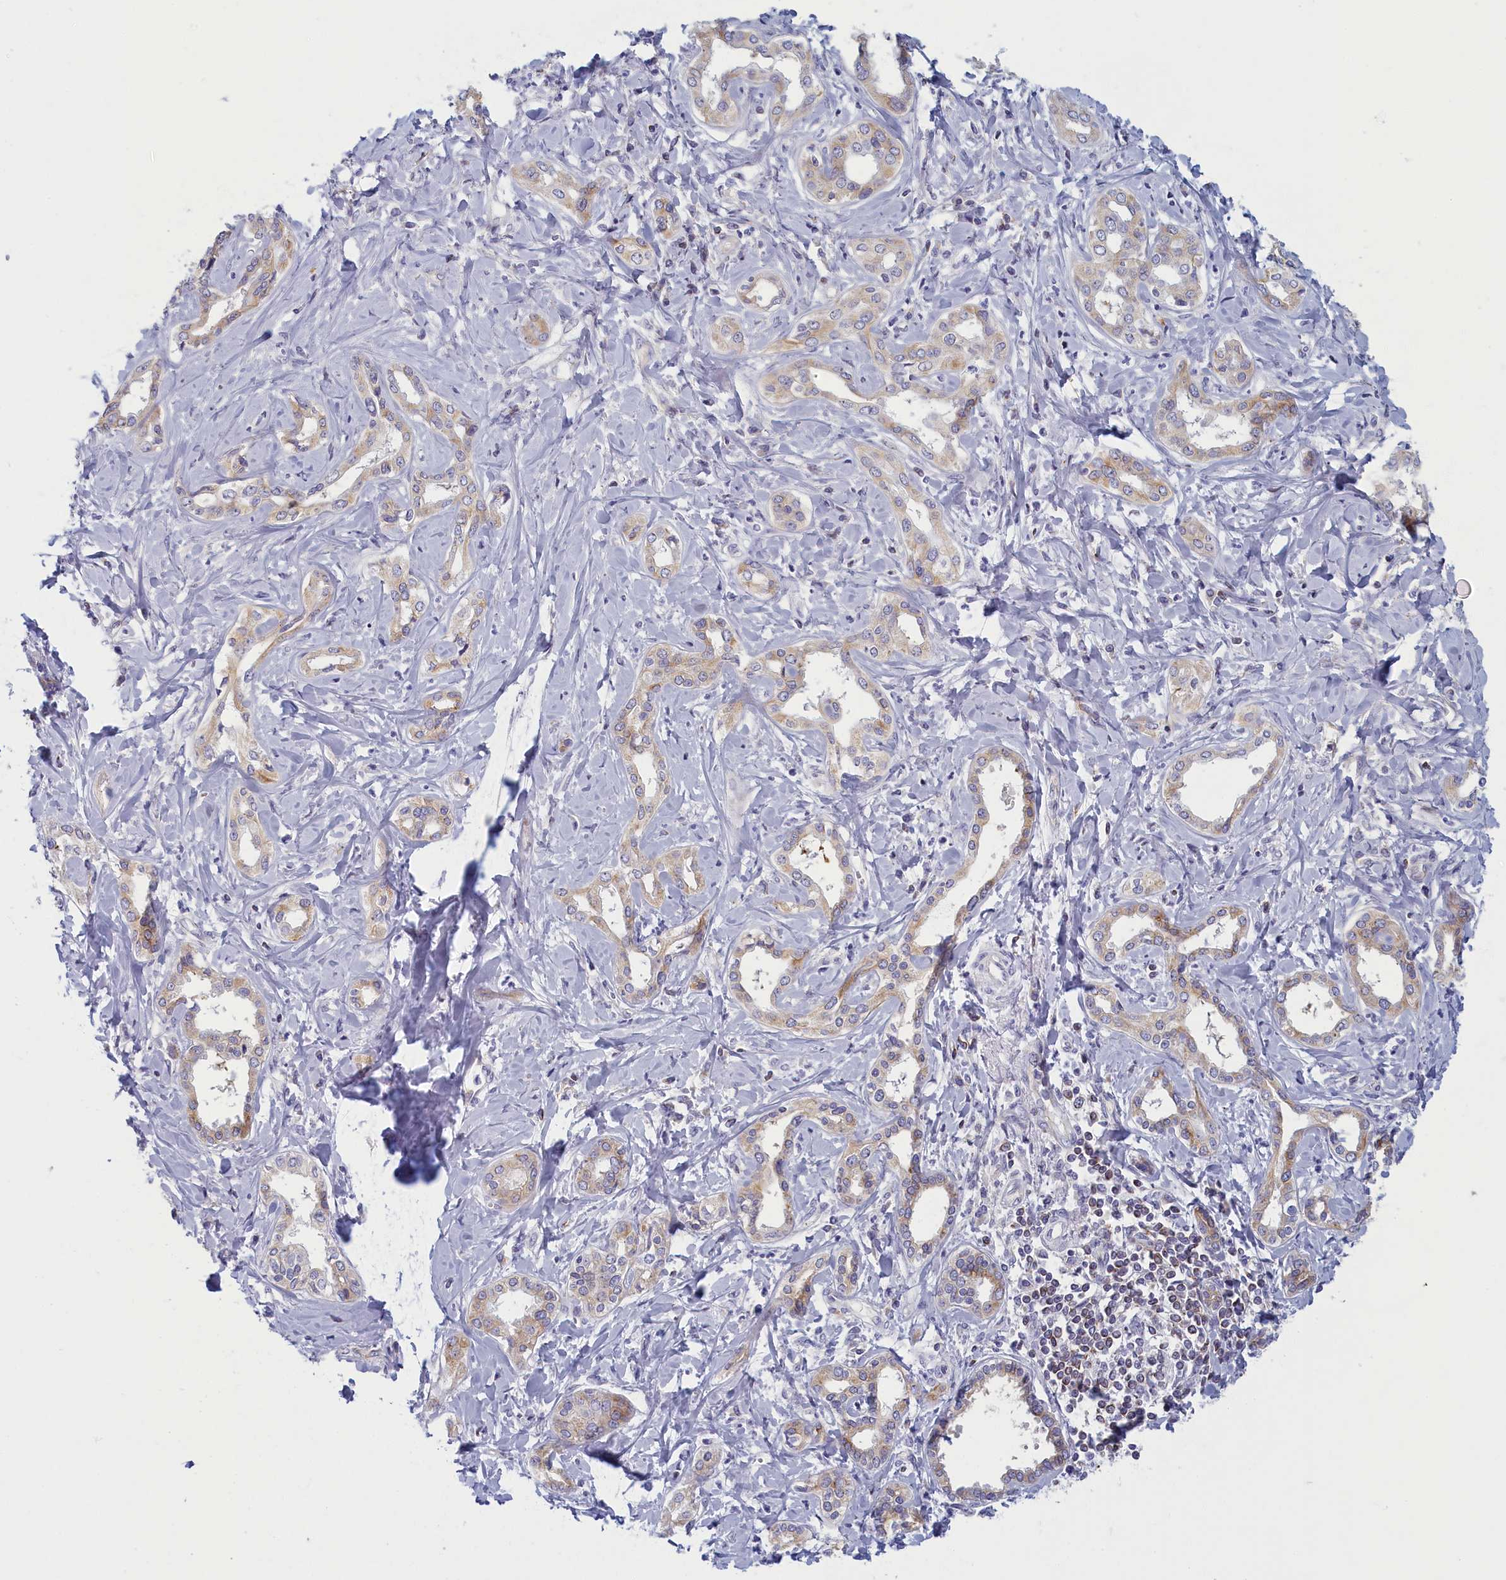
{"staining": {"intensity": "weak", "quantity": "<25%", "location": "cytoplasmic/membranous"}, "tissue": "liver cancer", "cell_type": "Tumor cells", "image_type": "cancer", "snomed": [{"axis": "morphology", "description": "Cholangiocarcinoma"}, {"axis": "topography", "description": "Liver"}], "caption": "Liver cancer stained for a protein using immunohistochemistry displays no staining tumor cells.", "gene": "NOL10", "patient": {"sex": "female", "age": 77}}